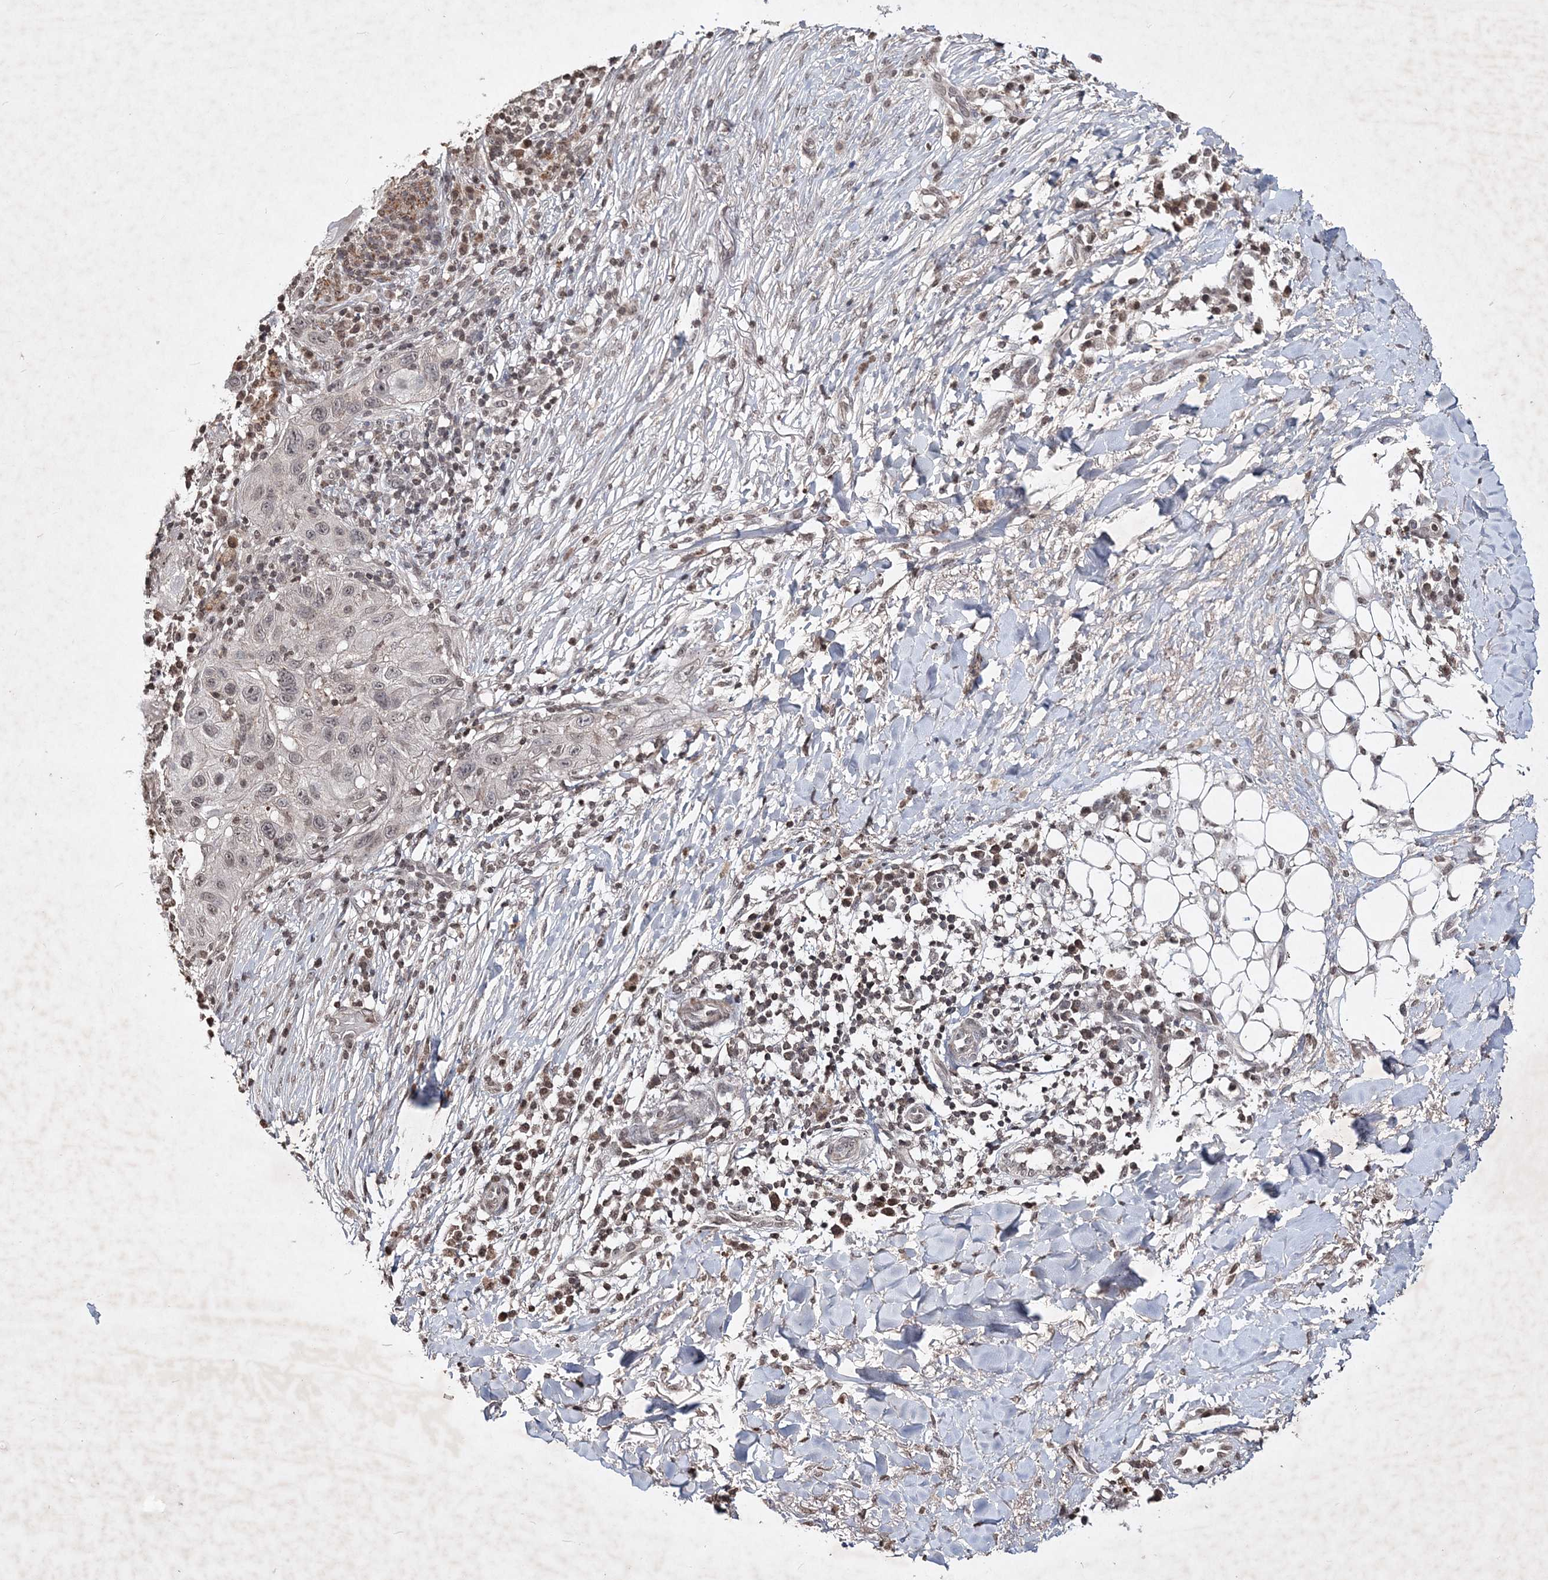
{"staining": {"intensity": "weak", "quantity": ">75%", "location": "nuclear"}, "tissue": "skin cancer", "cell_type": "Tumor cells", "image_type": "cancer", "snomed": [{"axis": "morphology", "description": "Normal tissue, NOS"}, {"axis": "morphology", "description": "Squamous cell carcinoma, NOS"}, {"axis": "topography", "description": "Skin"}], "caption": "The histopathology image displays a brown stain indicating the presence of a protein in the nuclear of tumor cells in skin squamous cell carcinoma.", "gene": "SOWAHB", "patient": {"sex": "female", "age": 96}}